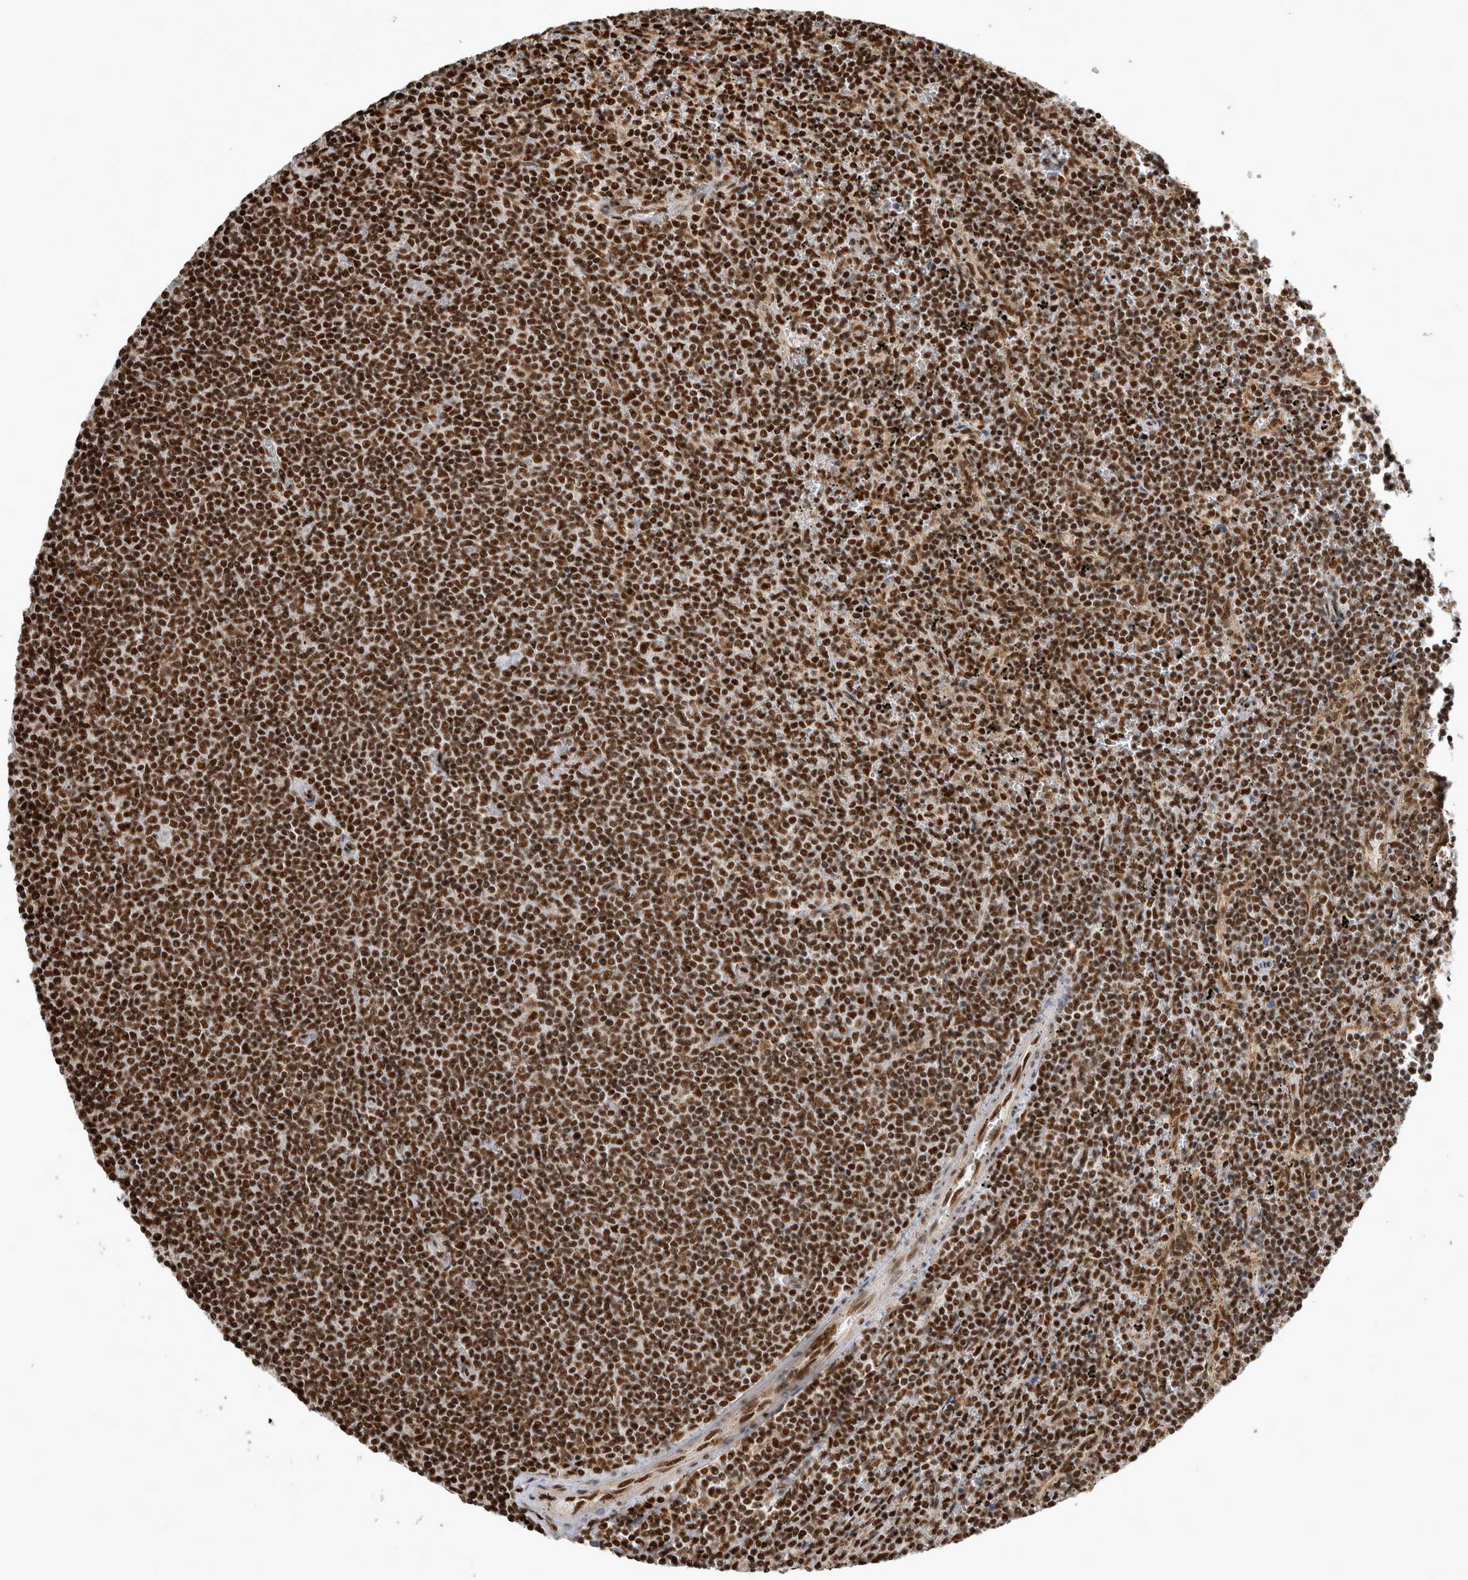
{"staining": {"intensity": "strong", "quantity": ">75%", "location": "nuclear"}, "tissue": "lymphoma", "cell_type": "Tumor cells", "image_type": "cancer", "snomed": [{"axis": "morphology", "description": "Malignant lymphoma, non-Hodgkin's type, Low grade"}, {"axis": "topography", "description": "Spleen"}], "caption": "Malignant lymphoma, non-Hodgkin's type (low-grade) stained with immunohistochemistry (IHC) reveals strong nuclear staining in approximately >75% of tumor cells.", "gene": "EYA2", "patient": {"sex": "female", "age": 50}}